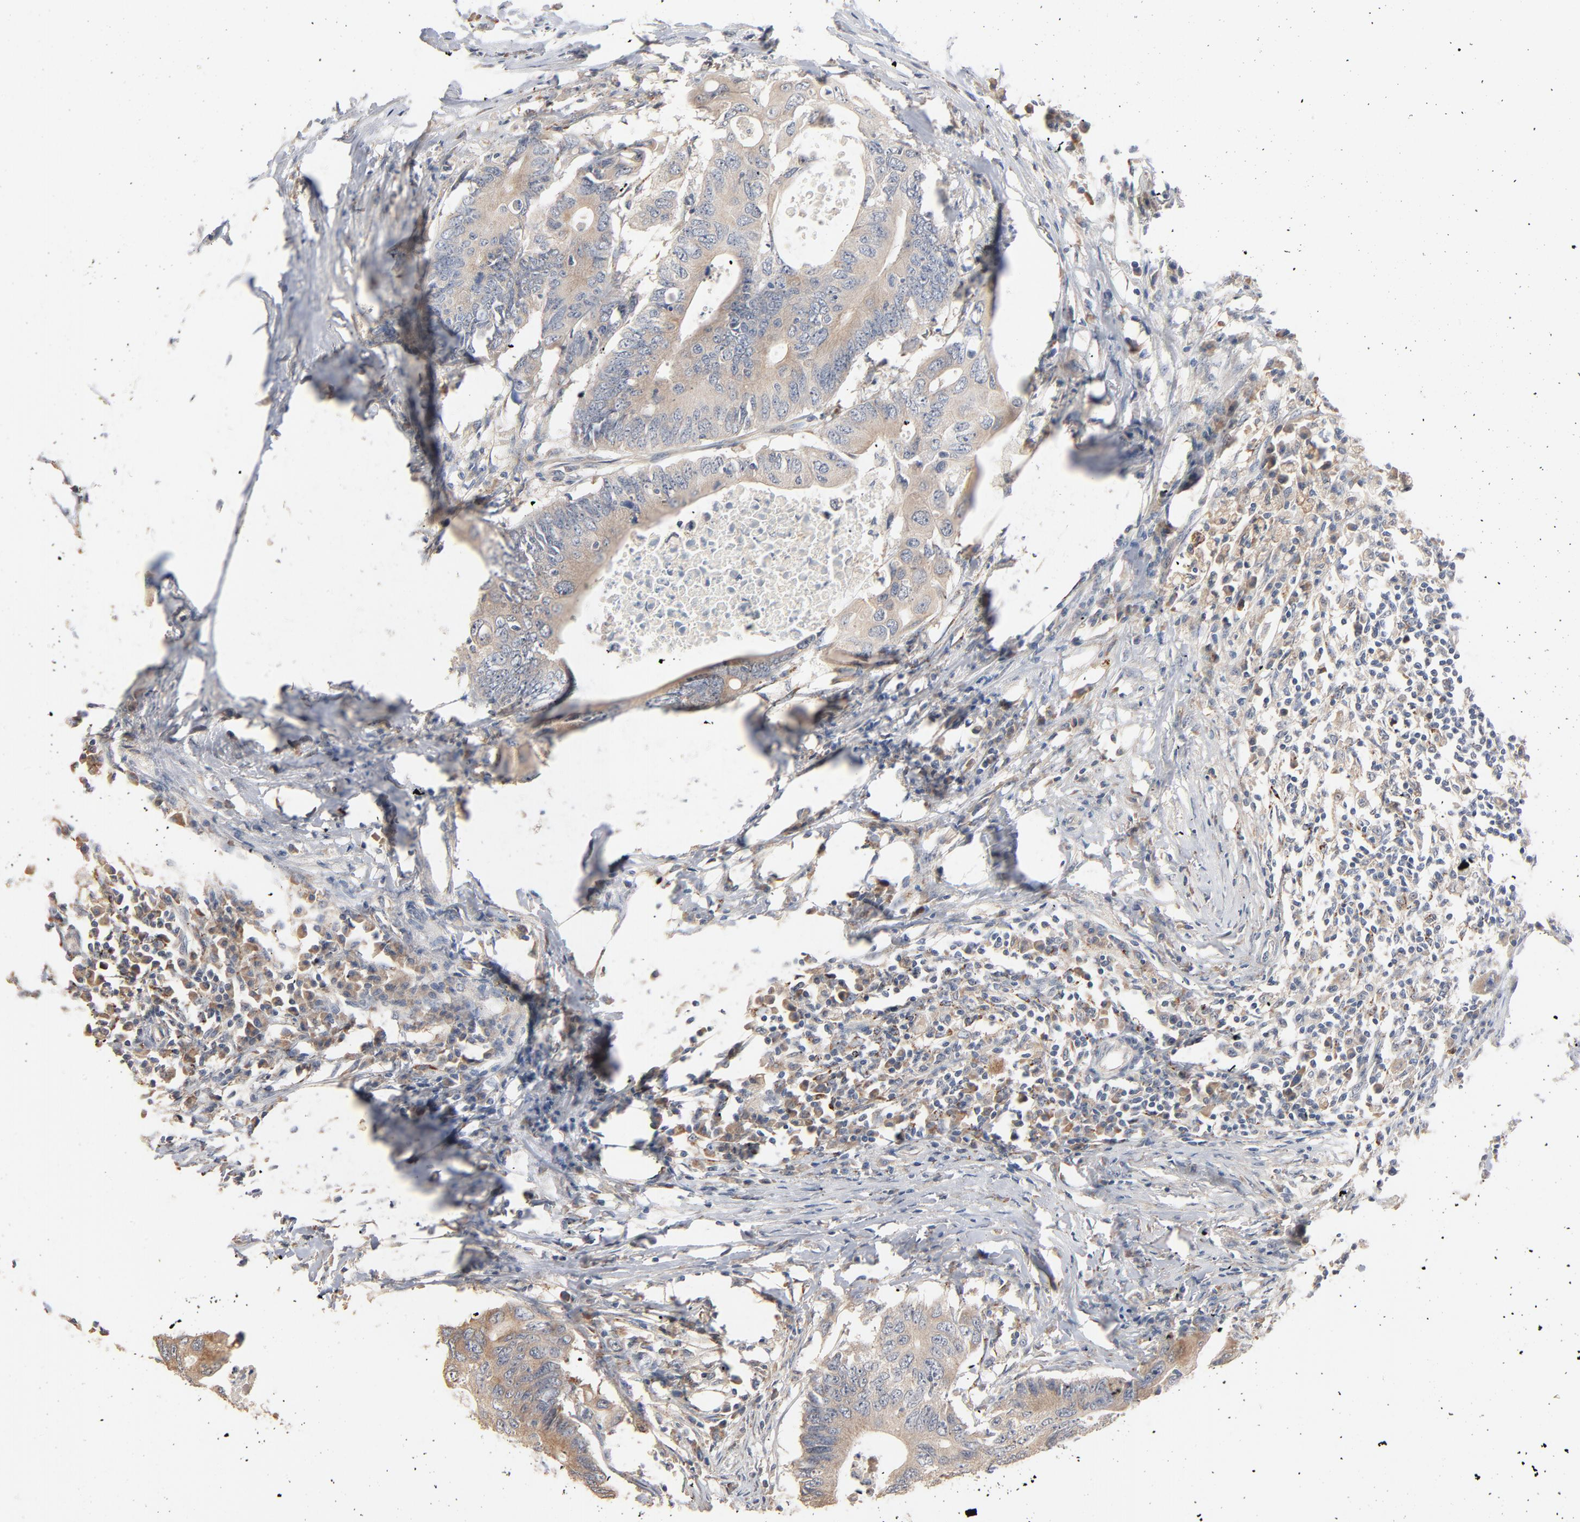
{"staining": {"intensity": "weak", "quantity": "25%-75%", "location": "cytoplasmic/membranous"}, "tissue": "colorectal cancer", "cell_type": "Tumor cells", "image_type": "cancer", "snomed": [{"axis": "morphology", "description": "Adenocarcinoma, NOS"}, {"axis": "topography", "description": "Colon"}], "caption": "Adenocarcinoma (colorectal) stained with immunohistochemistry (IHC) reveals weak cytoplasmic/membranous staining in about 25%-75% of tumor cells.", "gene": "ZDHHC8", "patient": {"sex": "male", "age": 71}}